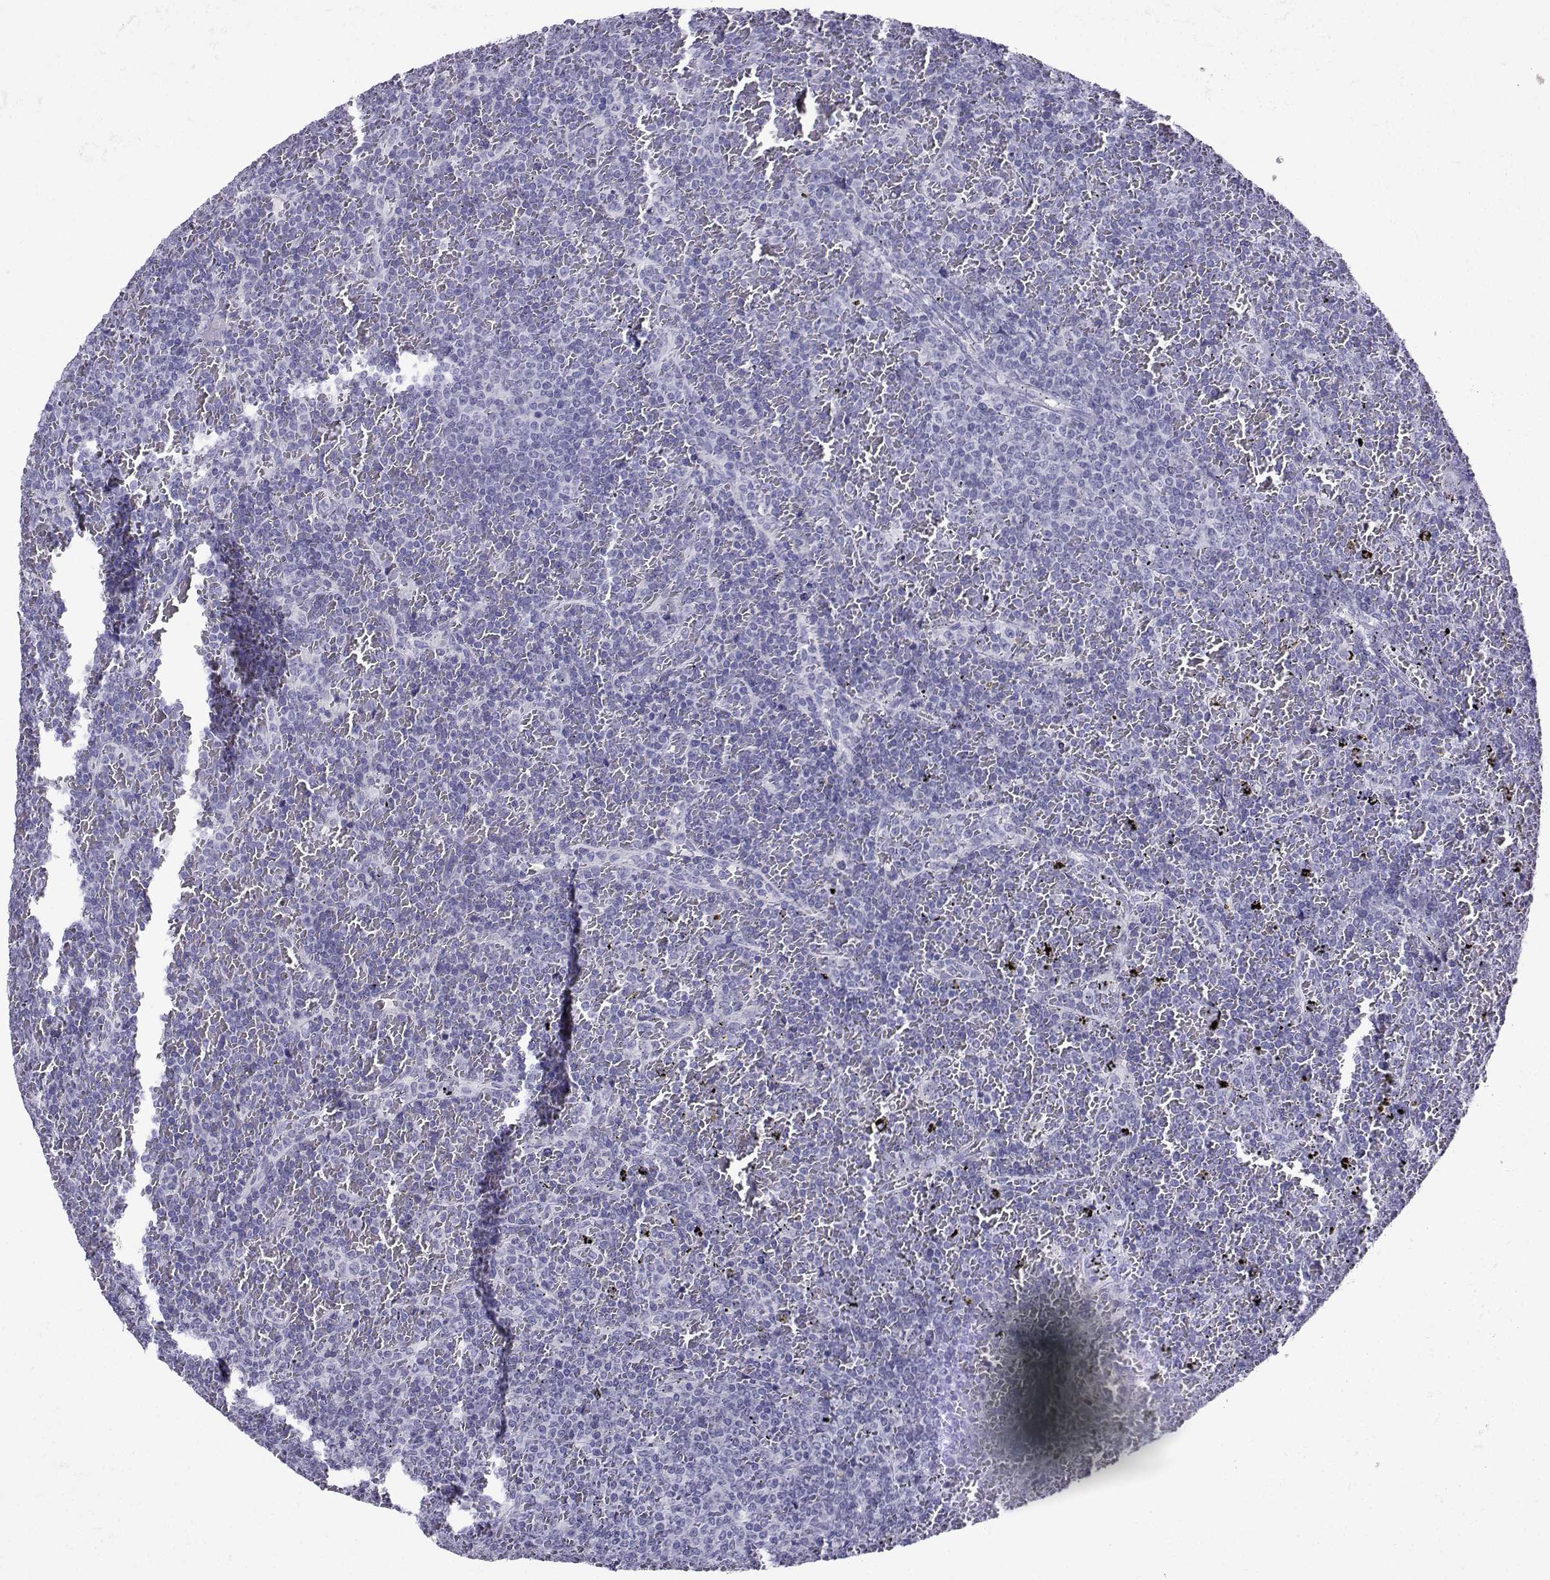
{"staining": {"intensity": "negative", "quantity": "none", "location": "none"}, "tissue": "lymphoma", "cell_type": "Tumor cells", "image_type": "cancer", "snomed": [{"axis": "morphology", "description": "Malignant lymphoma, non-Hodgkin's type, Low grade"}, {"axis": "topography", "description": "Spleen"}], "caption": "DAB (3,3'-diaminobenzidine) immunohistochemical staining of lymphoma exhibits no significant staining in tumor cells.", "gene": "CRYBB1", "patient": {"sex": "female", "age": 77}}